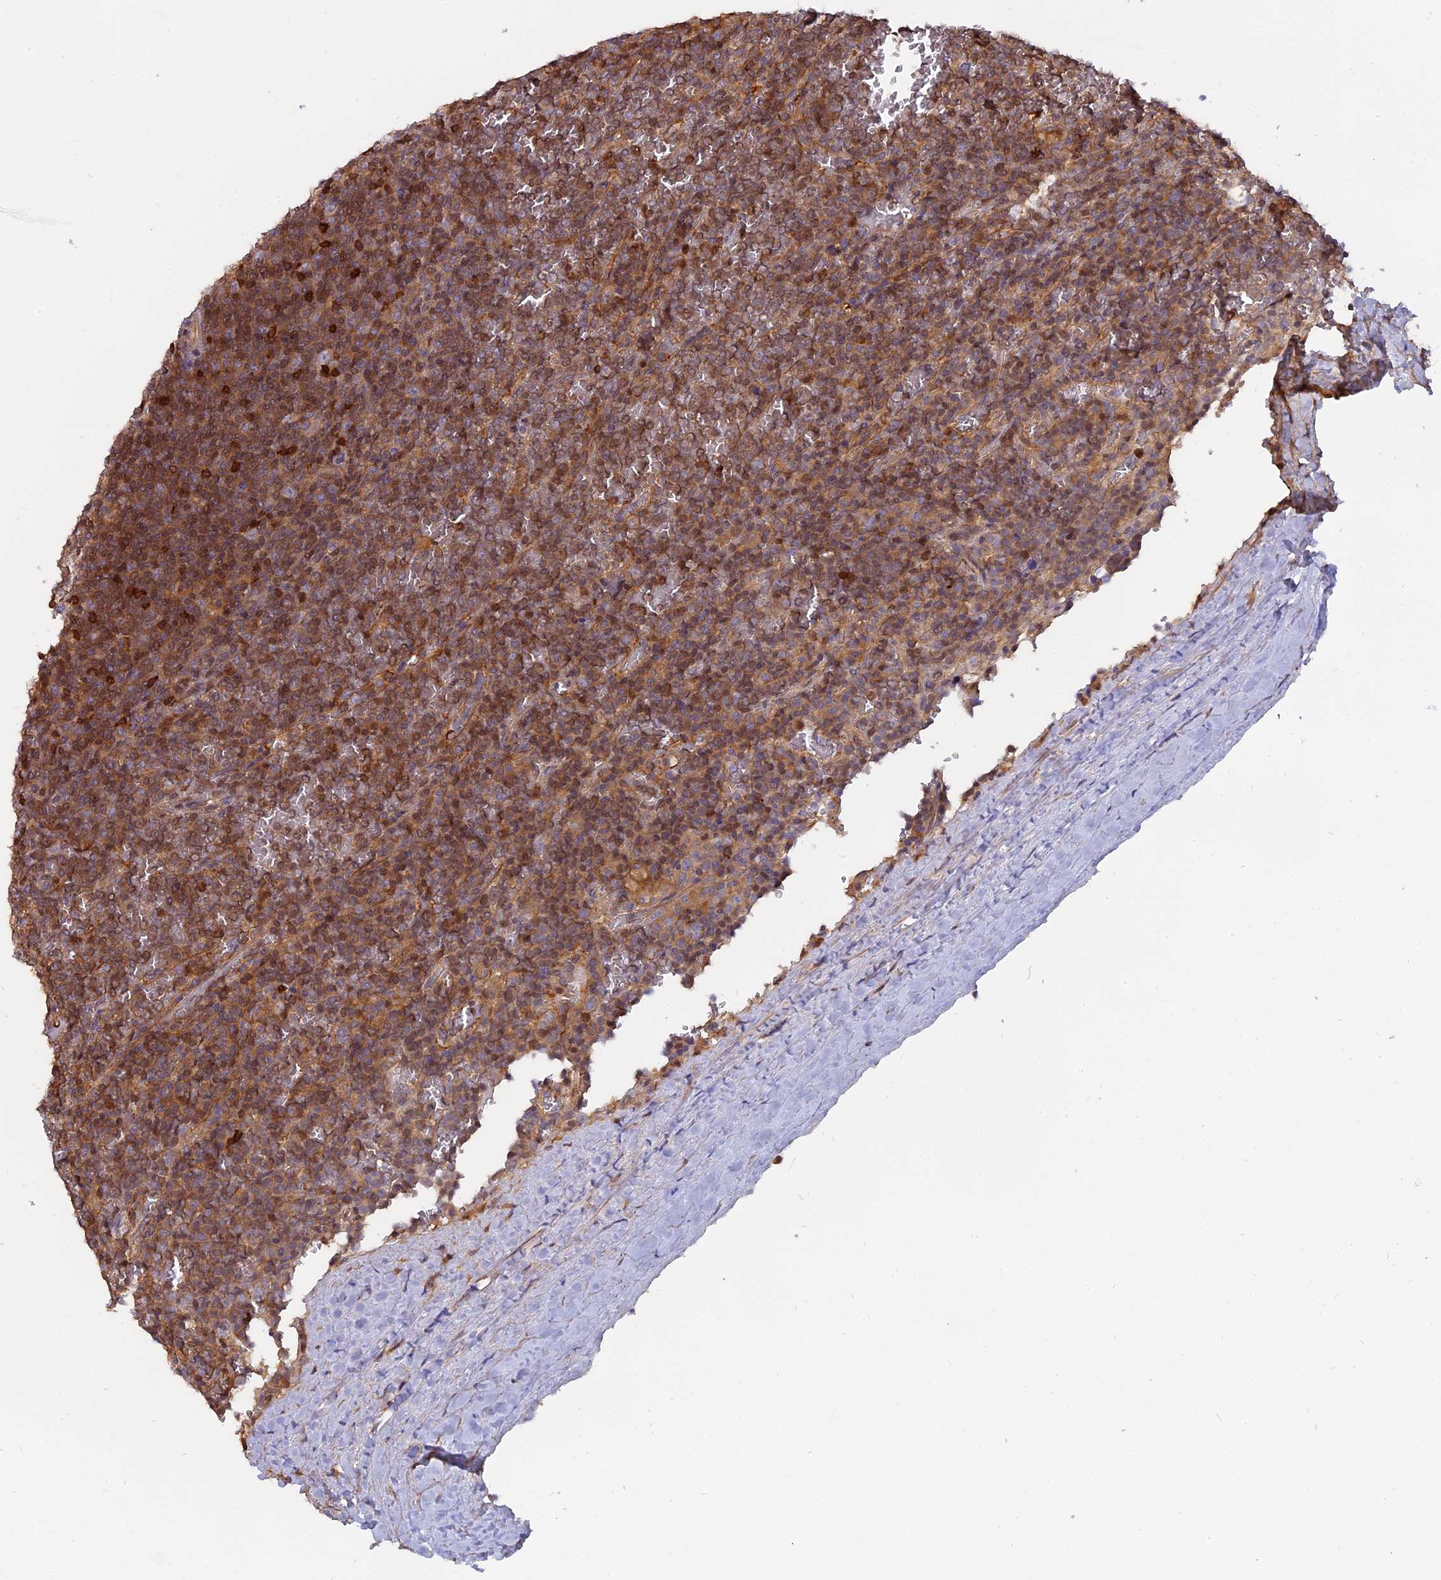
{"staining": {"intensity": "moderate", "quantity": ">75%", "location": "cytoplasmic/membranous,nuclear"}, "tissue": "lymphoma", "cell_type": "Tumor cells", "image_type": "cancer", "snomed": [{"axis": "morphology", "description": "Malignant lymphoma, non-Hodgkin's type, Low grade"}, {"axis": "topography", "description": "Spleen"}], "caption": "Human lymphoma stained for a protein (brown) demonstrates moderate cytoplasmic/membranous and nuclear positive expression in about >75% of tumor cells.", "gene": "FAM118B", "patient": {"sex": "female", "age": 19}}